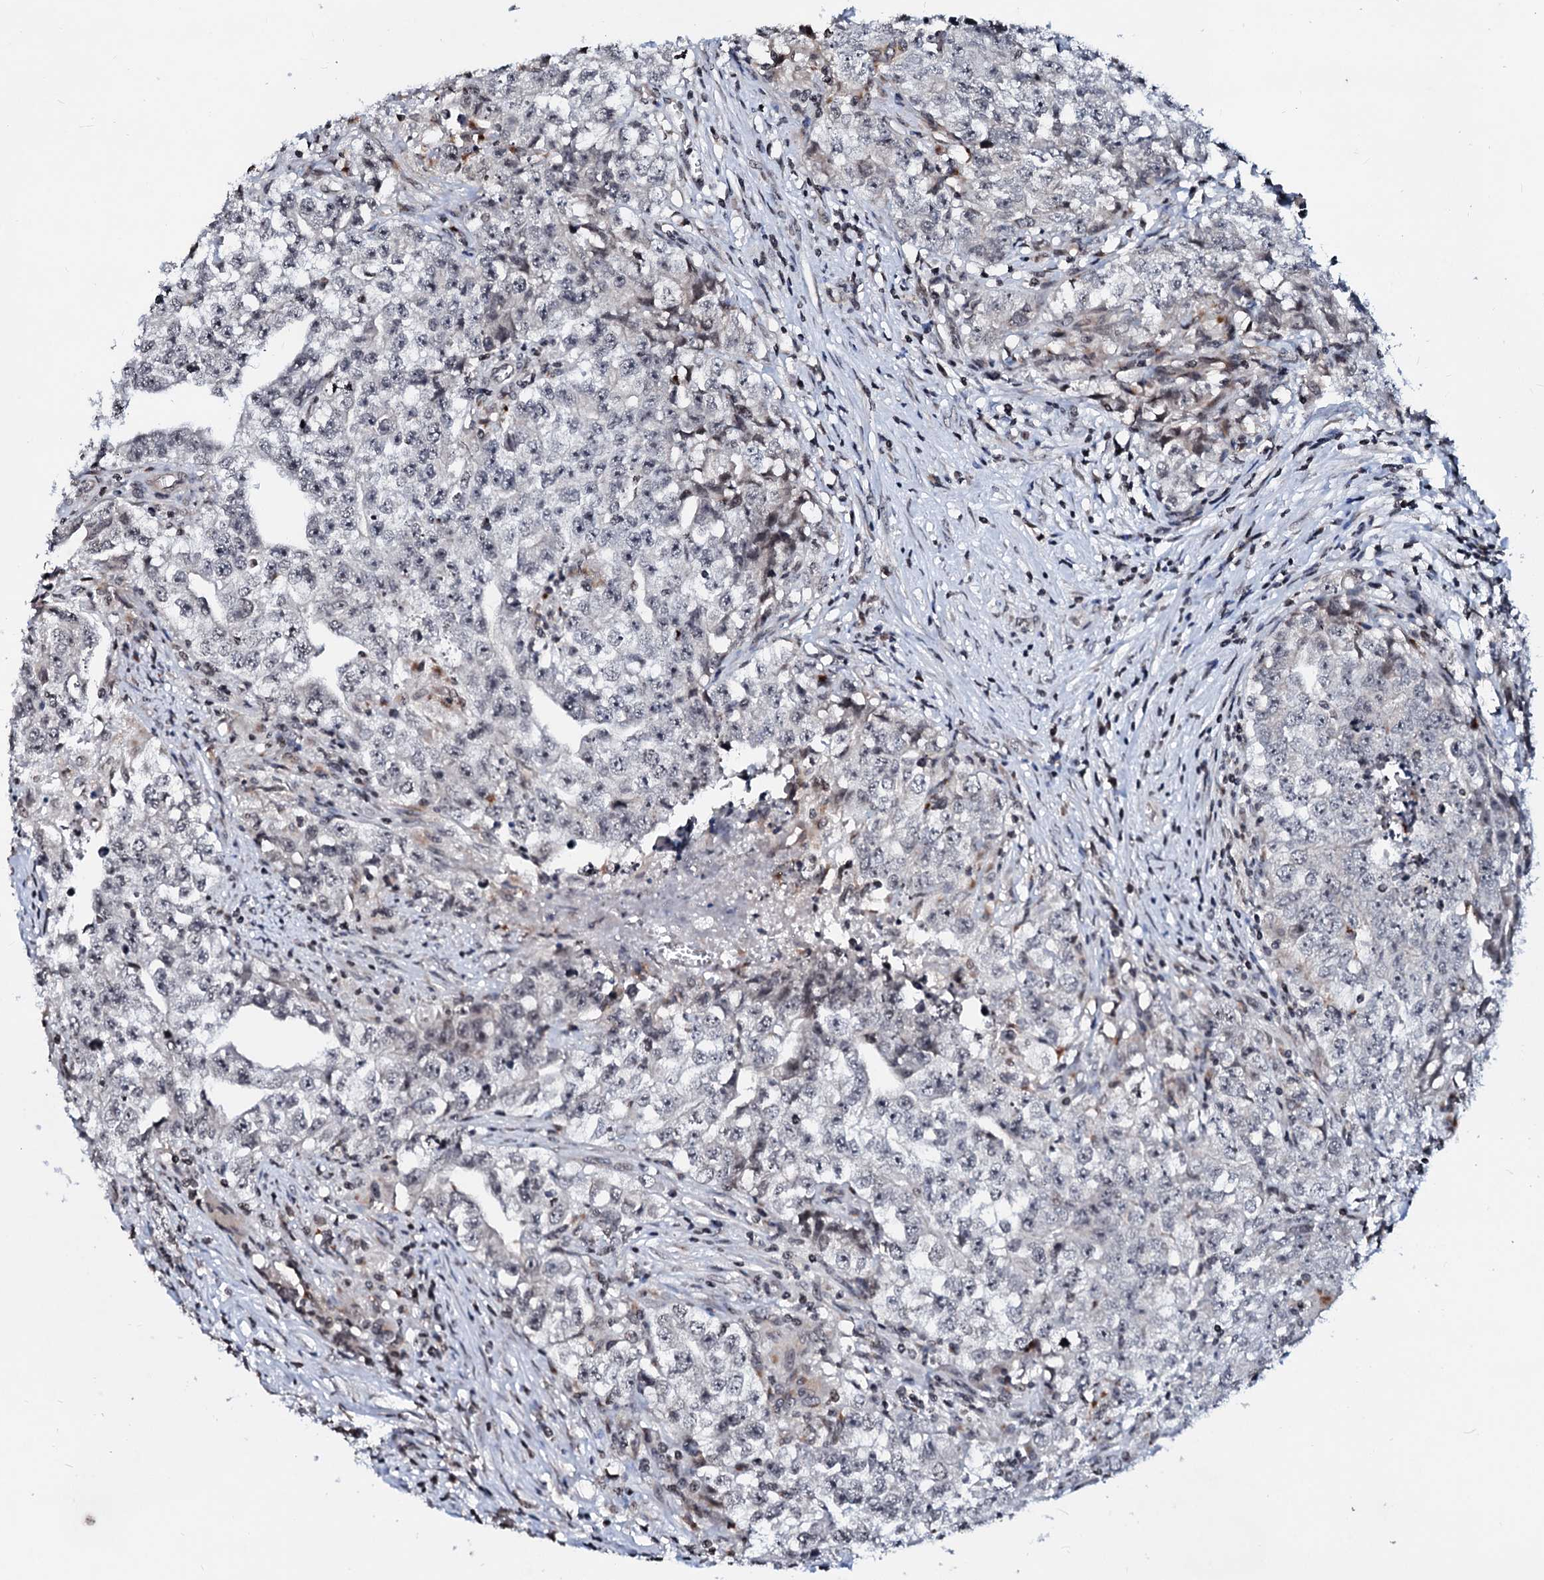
{"staining": {"intensity": "negative", "quantity": "none", "location": "none"}, "tissue": "testis cancer", "cell_type": "Tumor cells", "image_type": "cancer", "snomed": [{"axis": "morphology", "description": "Seminoma, NOS"}, {"axis": "morphology", "description": "Carcinoma, Embryonal, NOS"}, {"axis": "topography", "description": "Testis"}], "caption": "DAB (3,3'-diaminobenzidine) immunohistochemical staining of human testis cancer shows no significant expression in tumor cells.", "gene": "LSM11", "patient": {"sex": "male", "age": 43}}